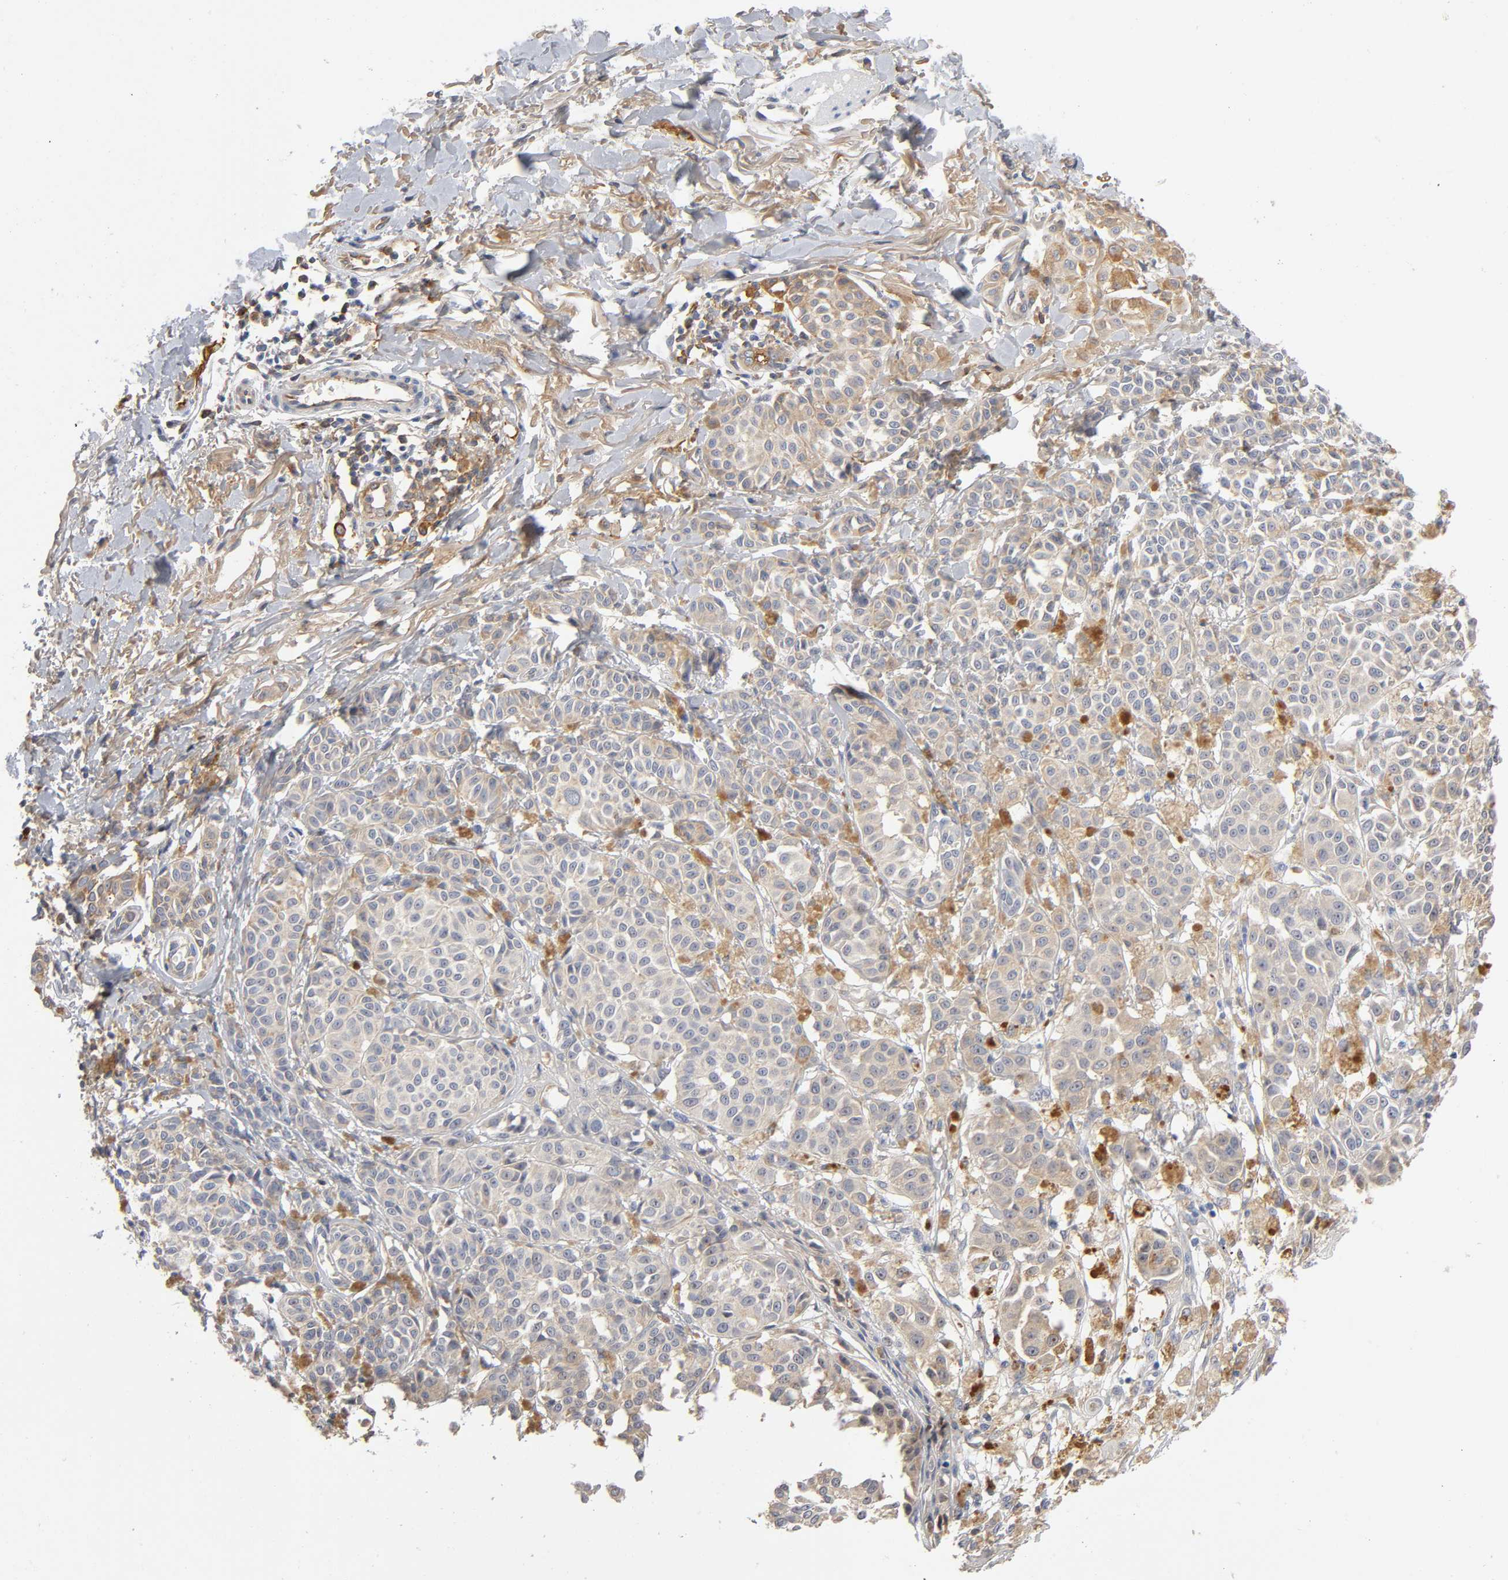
{"staining": {"intensity": "weak", "quantity": ">75%", "location": "cytoplasmic/membranous"}, "tissue": "melanoma", "cell_type": "Tumor cells", "image_type": "cancer", "snomed": [{"axis": "morphology", "description": "Malignant melanoma, NOS"}, {"axis": "topography", "description": "Skin"}], "caption": "IHC histopathology image of neoplastic tissue: malignant melanoma stained using immunohistochemistry (IHC) reveals low levels of weak protein expression localized specifically in the cytoplasmic/membranous of tumor cells, appearing as a cytoplasmic/membranous brown color.", "gene": "NOVA1", "patient": {"sex": "male", "age": 76}}